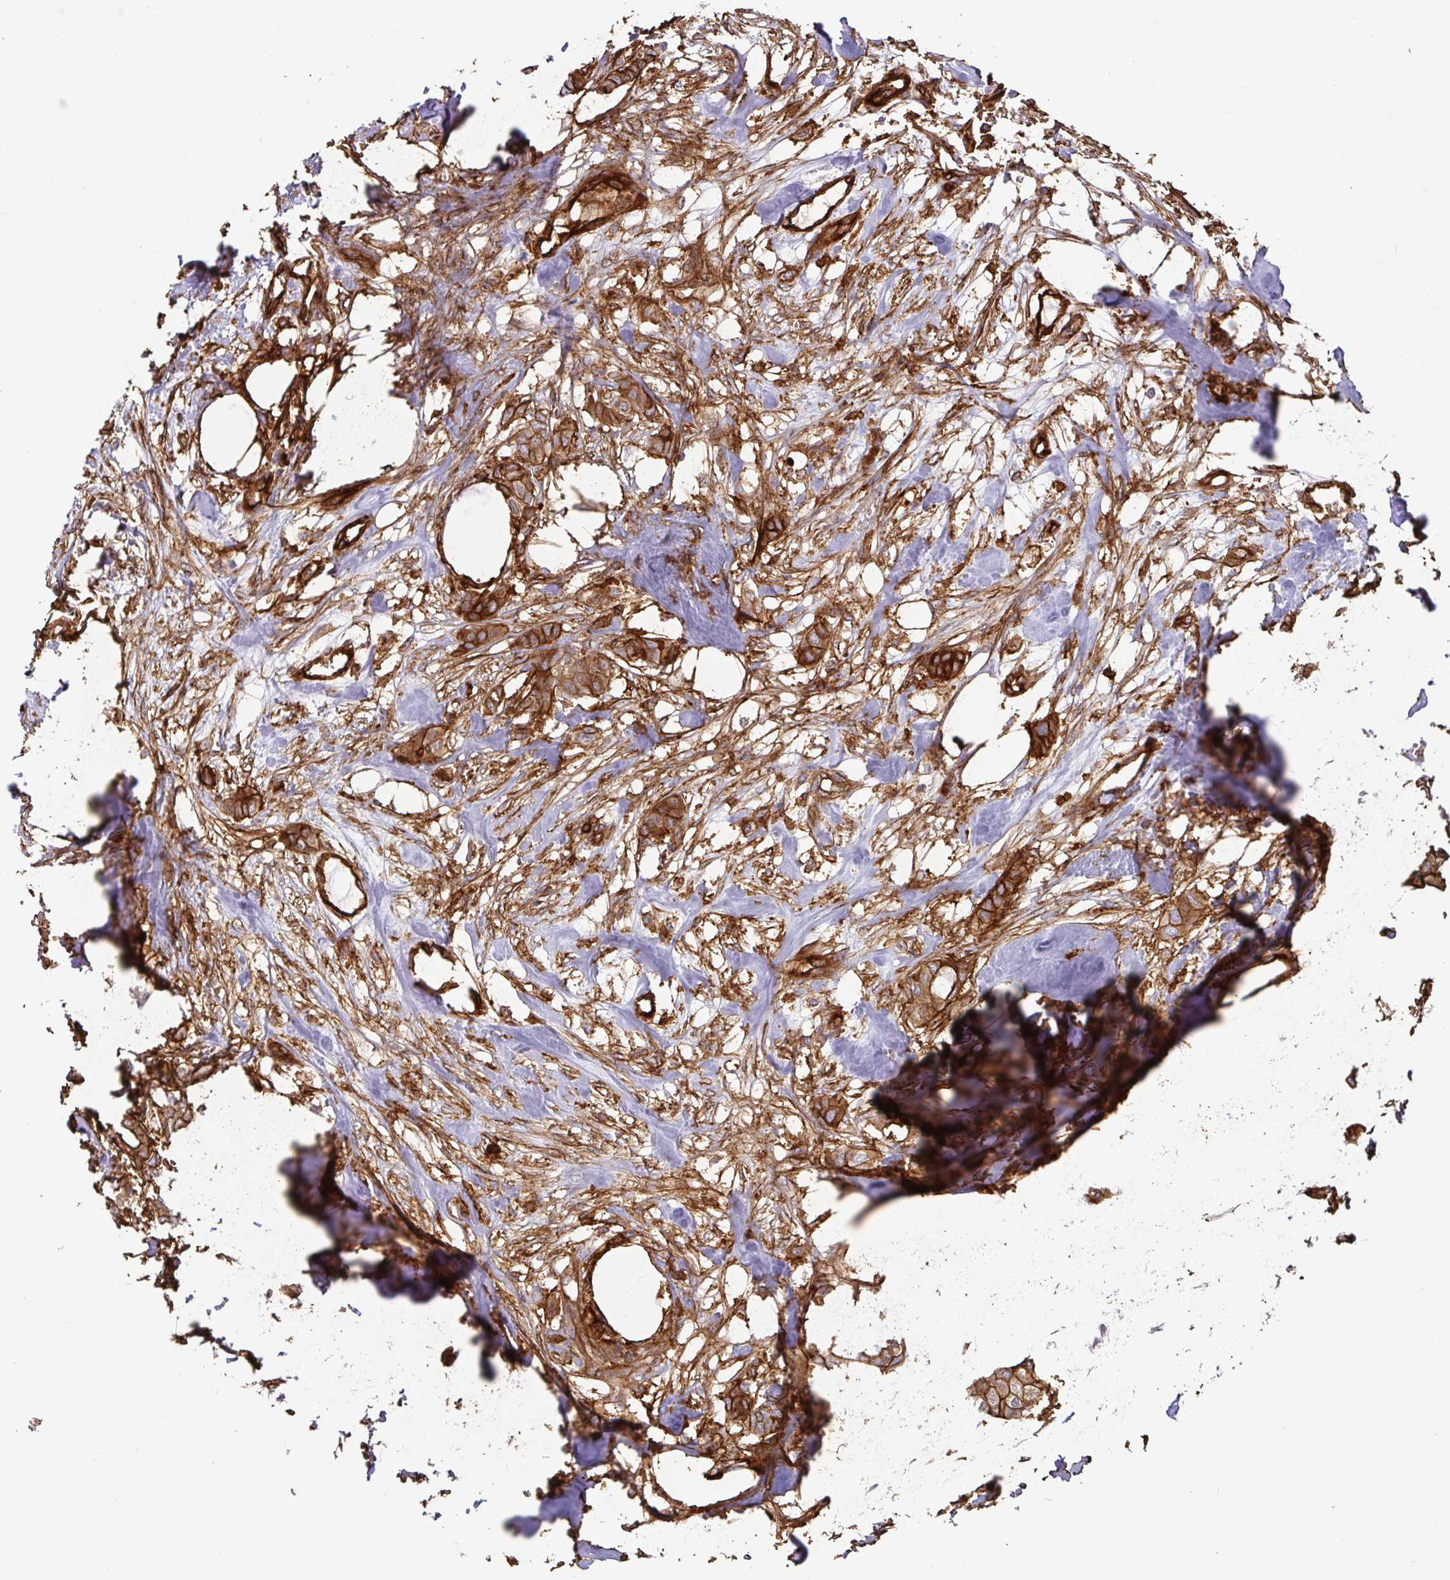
{"staining": {"intensity": "moderate", "quantity": ">75%", "location": "cytoplasmic/membranous"}, "tissue": "breast cancer", "cell_type": "Tumor cells", "image_type": "cancer", "snomed": [{"axis": "morphology", "description": "Duct carcinoma"}, {"axis": "topography", "description": "Breast"}], "caption": "Brown immunohistochemical staining in human invasive ductal carcinoma (breast) demonstrates moderate cytoplasmic/membranous positivity in about >75% of tumor cells.", "gene": "ANXA2", "patient": {"sex": "female", "age": 62}}